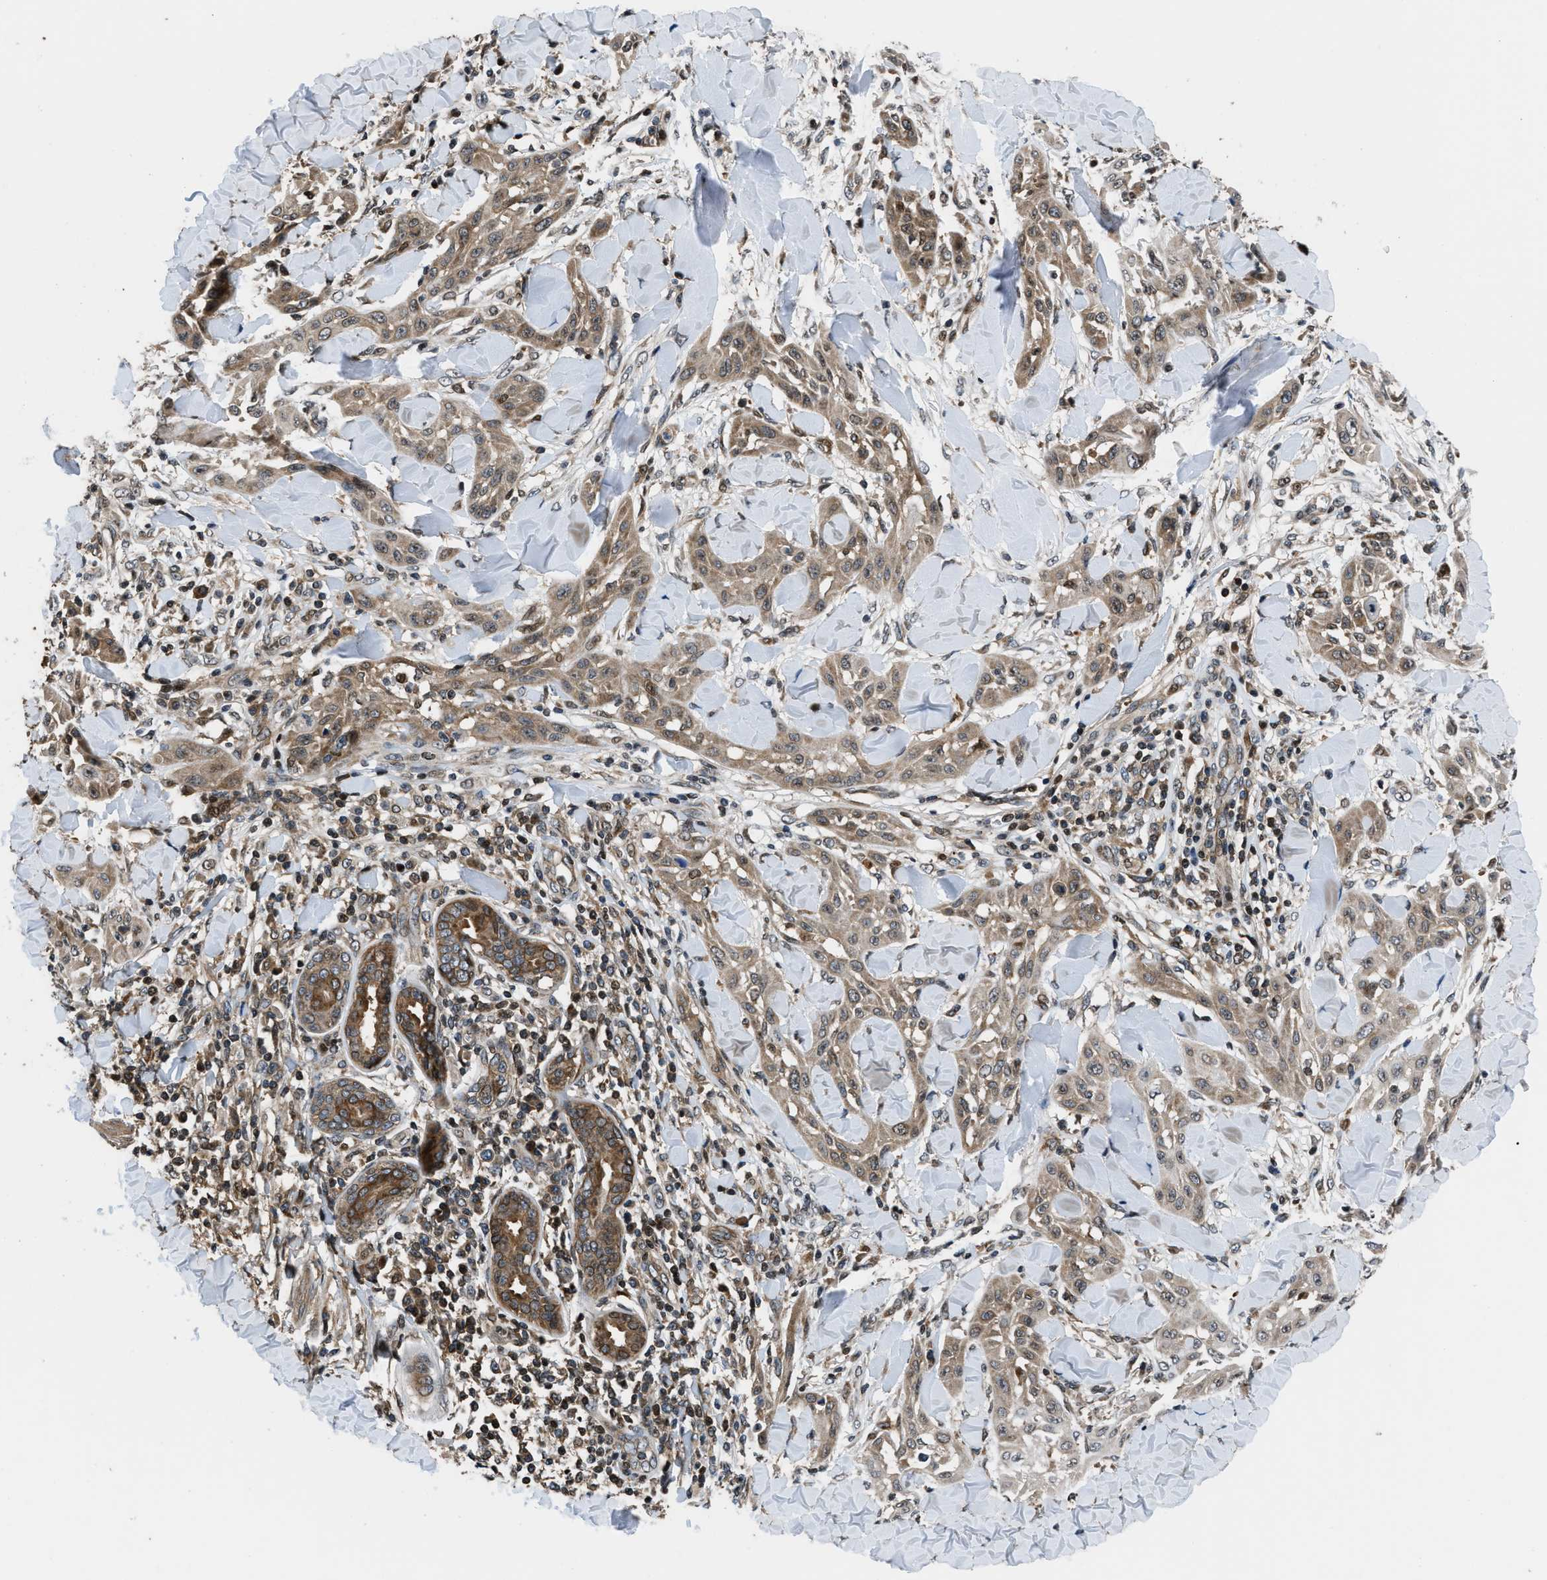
{"staining": {"intensity": "weak", "quantity": ">75%", "location": "cytoplasmic/membranous"}, "tissue": "skin cancer", "cell_type": "Tumor cells", "image_type": "cancer", "snomed": [{"axis": "morphology", "description": "Squamous cell carcinoma, NOS"}, {"axis": "topography", "description": "Skin"}], "caption": "Tumor cells show low levels of weak cytoplasmic/membranous positivity in approximately >75% of cells in human skin cancer. Nuclei are stained in blue.", "gene": "CTBS", "patient": {"sex": "male", "age": 24}}